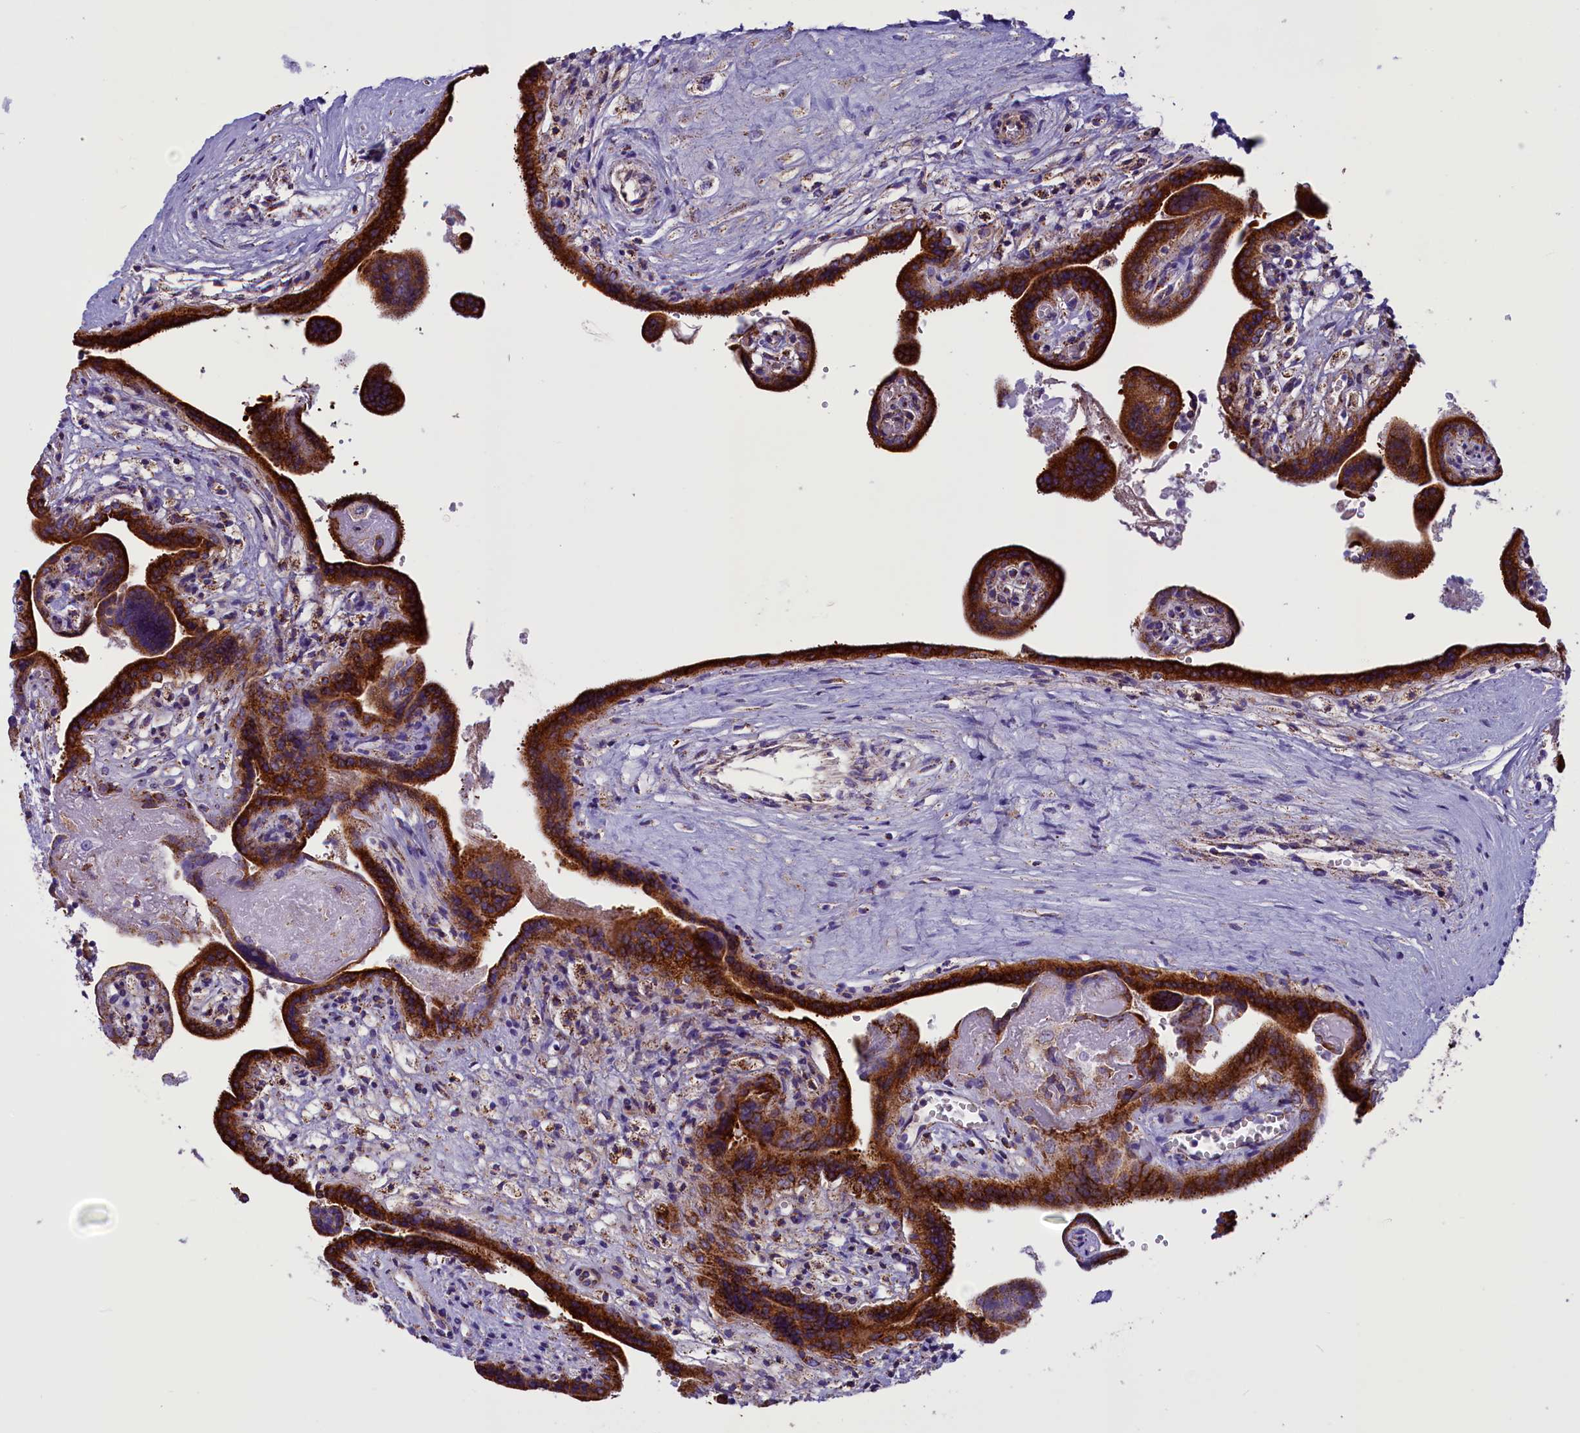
{"staining": {"intensity": "strong", "quantity": ">75%", "location": "cytoplasmic/membranous"}, "tissue": "placenta", "cell_type": "Trophoblastic cells", "image_type": "normal", "snomed": [{"axis": "morphology", "description": "Normal tissue, NOS"}, {"axis": "topography", "description": "Placenta"}], "caption": "Immunohistochemistry (DAB (3,3'-diaminobenzidine)) staining of normal human placenta demonstrates strong cytoplasmic/membranous protein positivity in about >75% of trophoblastic cells.", "gene": "ICA1L", "patient": {"sex": "female", "age": 37}}